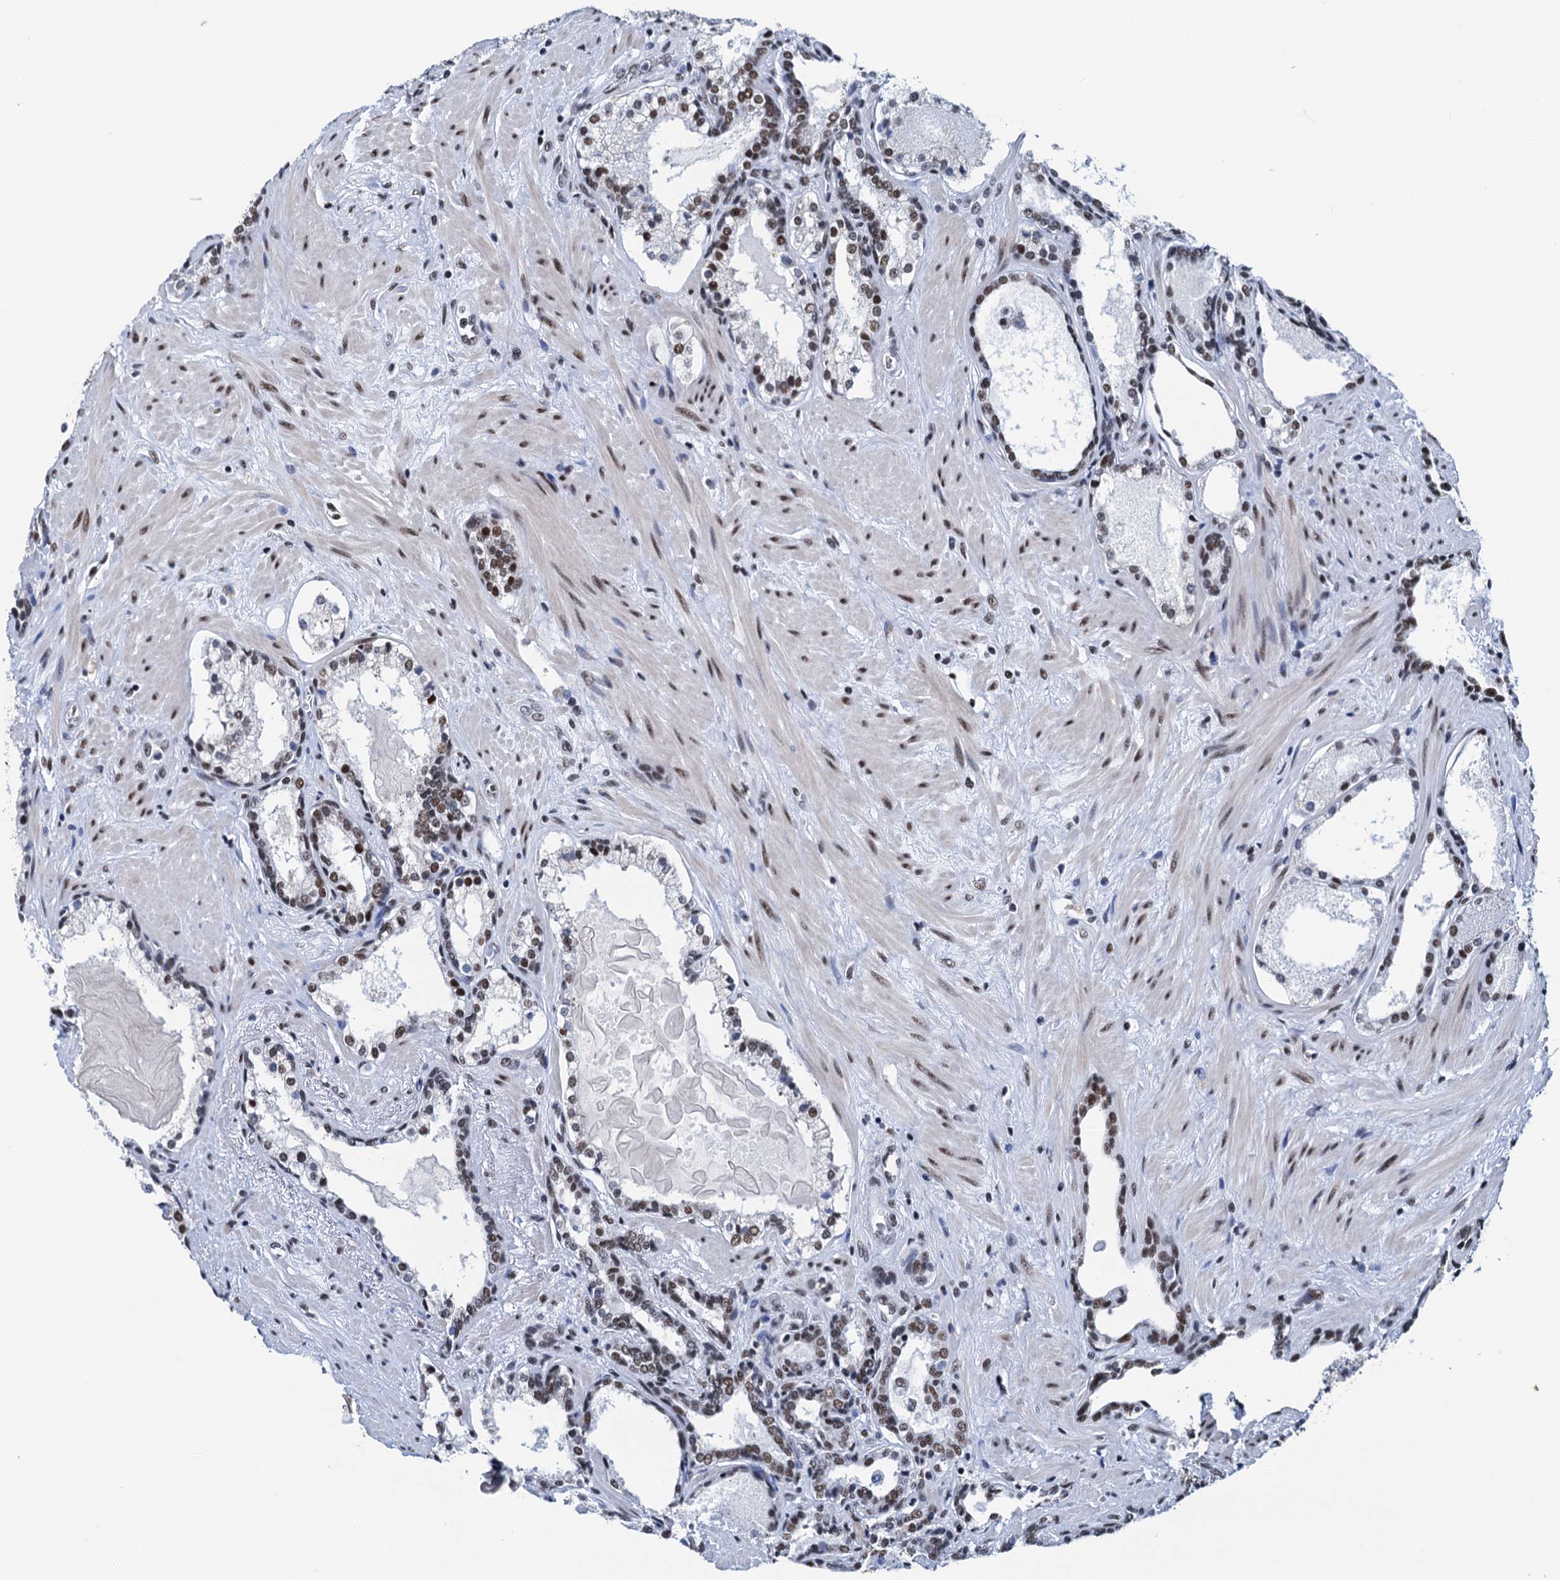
{"staining": {"intensity": "strong", "quantity": "25%-75%", "location": "nuclear"}, "tissue": "prostate cancer", "cell_type": "Tumor cells", "image_type": "cancer", "snomed": [{"axis": "morphology", "description": "Adenocarcinoma, High grade"}, {"axis": "topography", "description": "Prostate"}], "caption": "This is a micrograph of IHC staining of prostate cancer (high-grade adenocarcinoma), which shows strong expression in the nuclear of tumor cells.", "gene": "SLTM", "patient": {"sex": "male", "age": 58}}